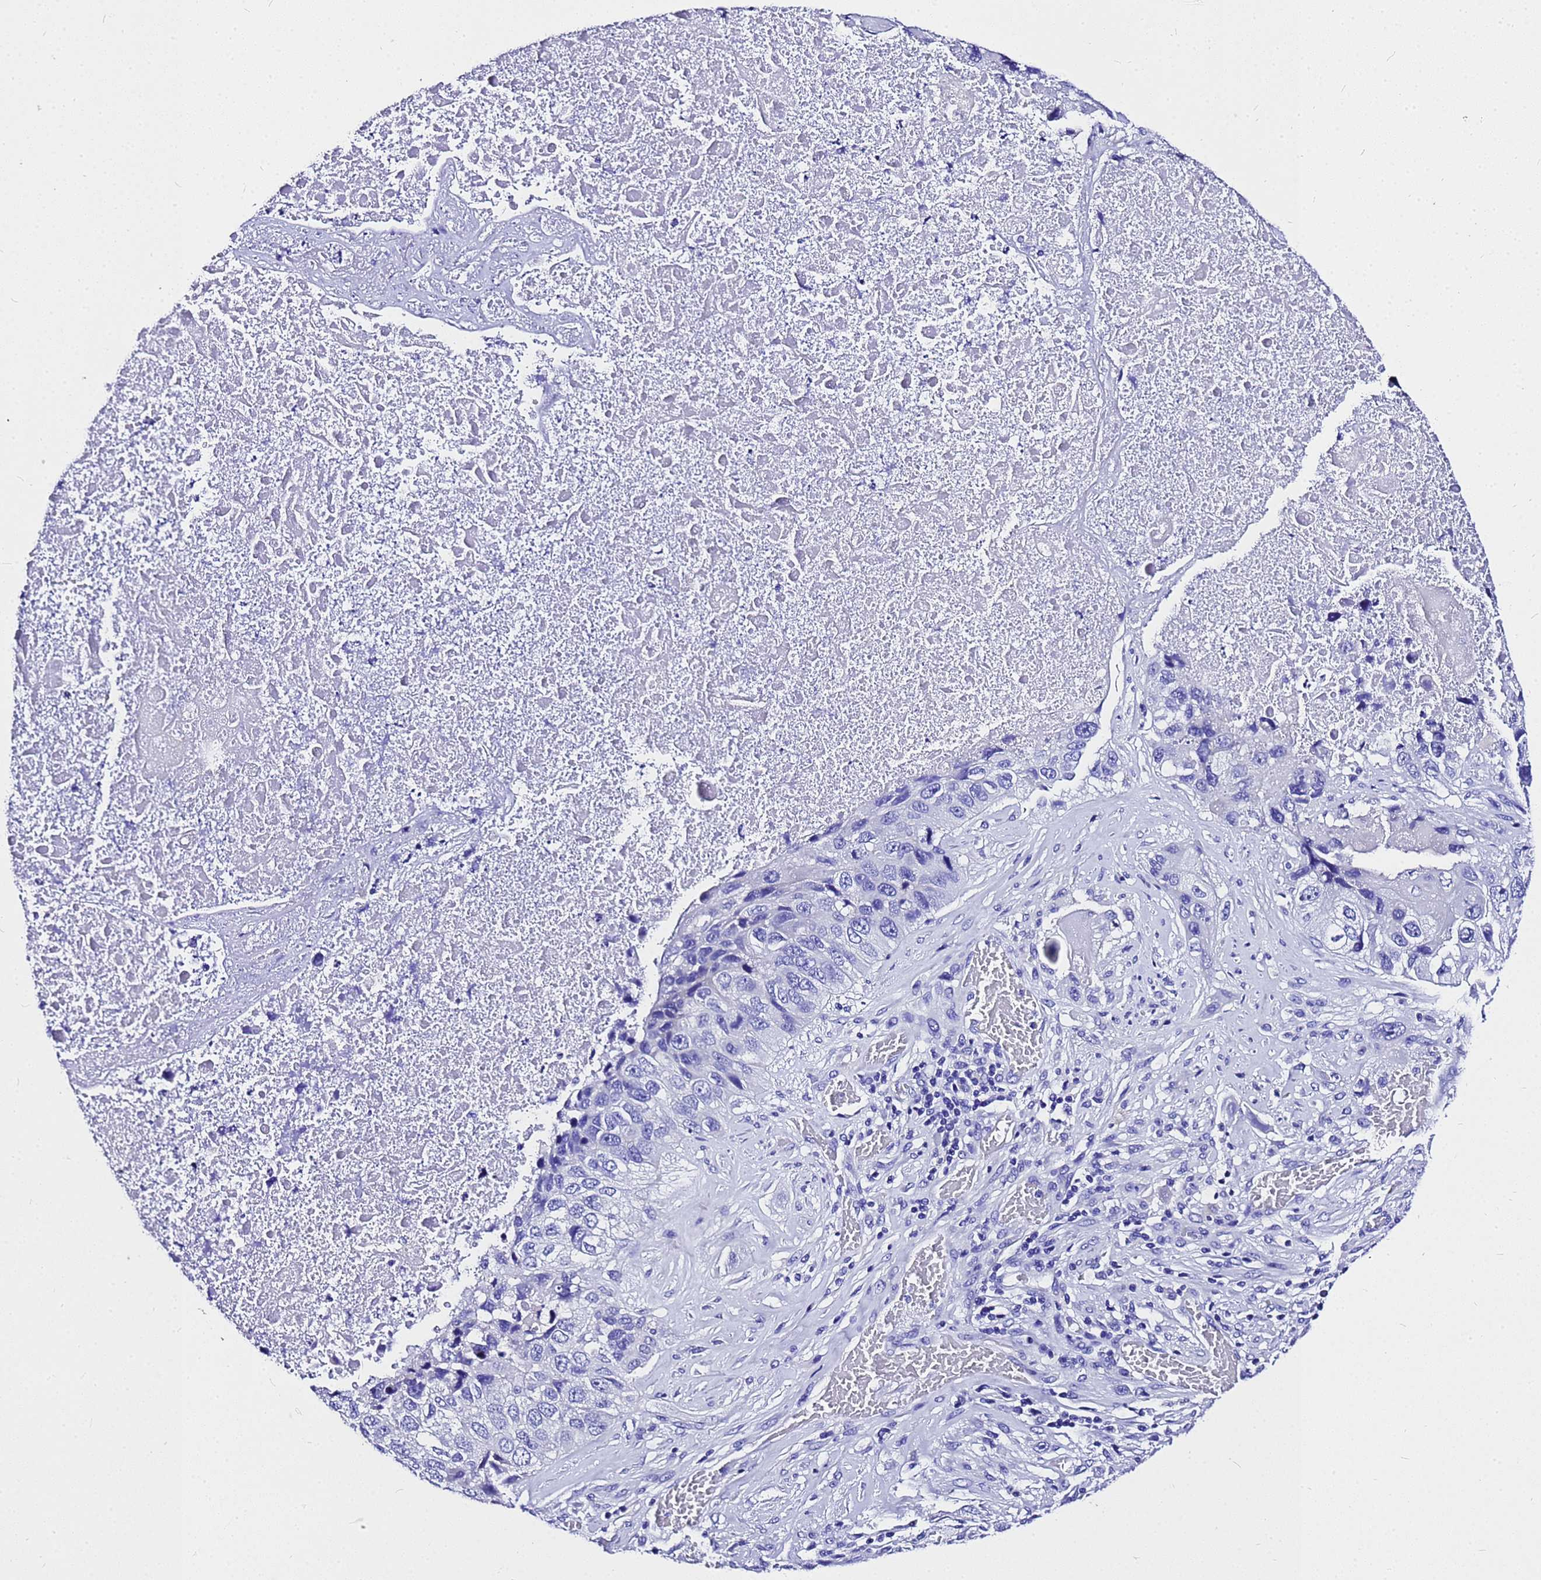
{"staining": {"intensity": "negative", "quantity": "none", "location": "none"}, "tissue": "lung cancer", "cell_type": "Tumor cells", "image_type": "cancer", "snomed": [{"axis": "morphology", "description": "Squamous cell carcinoma, NOS"}, {"axis": "topography", "description": "Lung"}], "caption": "Human squamous cell carcinoma (lung) stained for a protein using immunohistochemistry (IHC) exhibits no positivity in tumor cells.", "gene": "HERC4", "patient": {"sex": "male", "age": 61}}